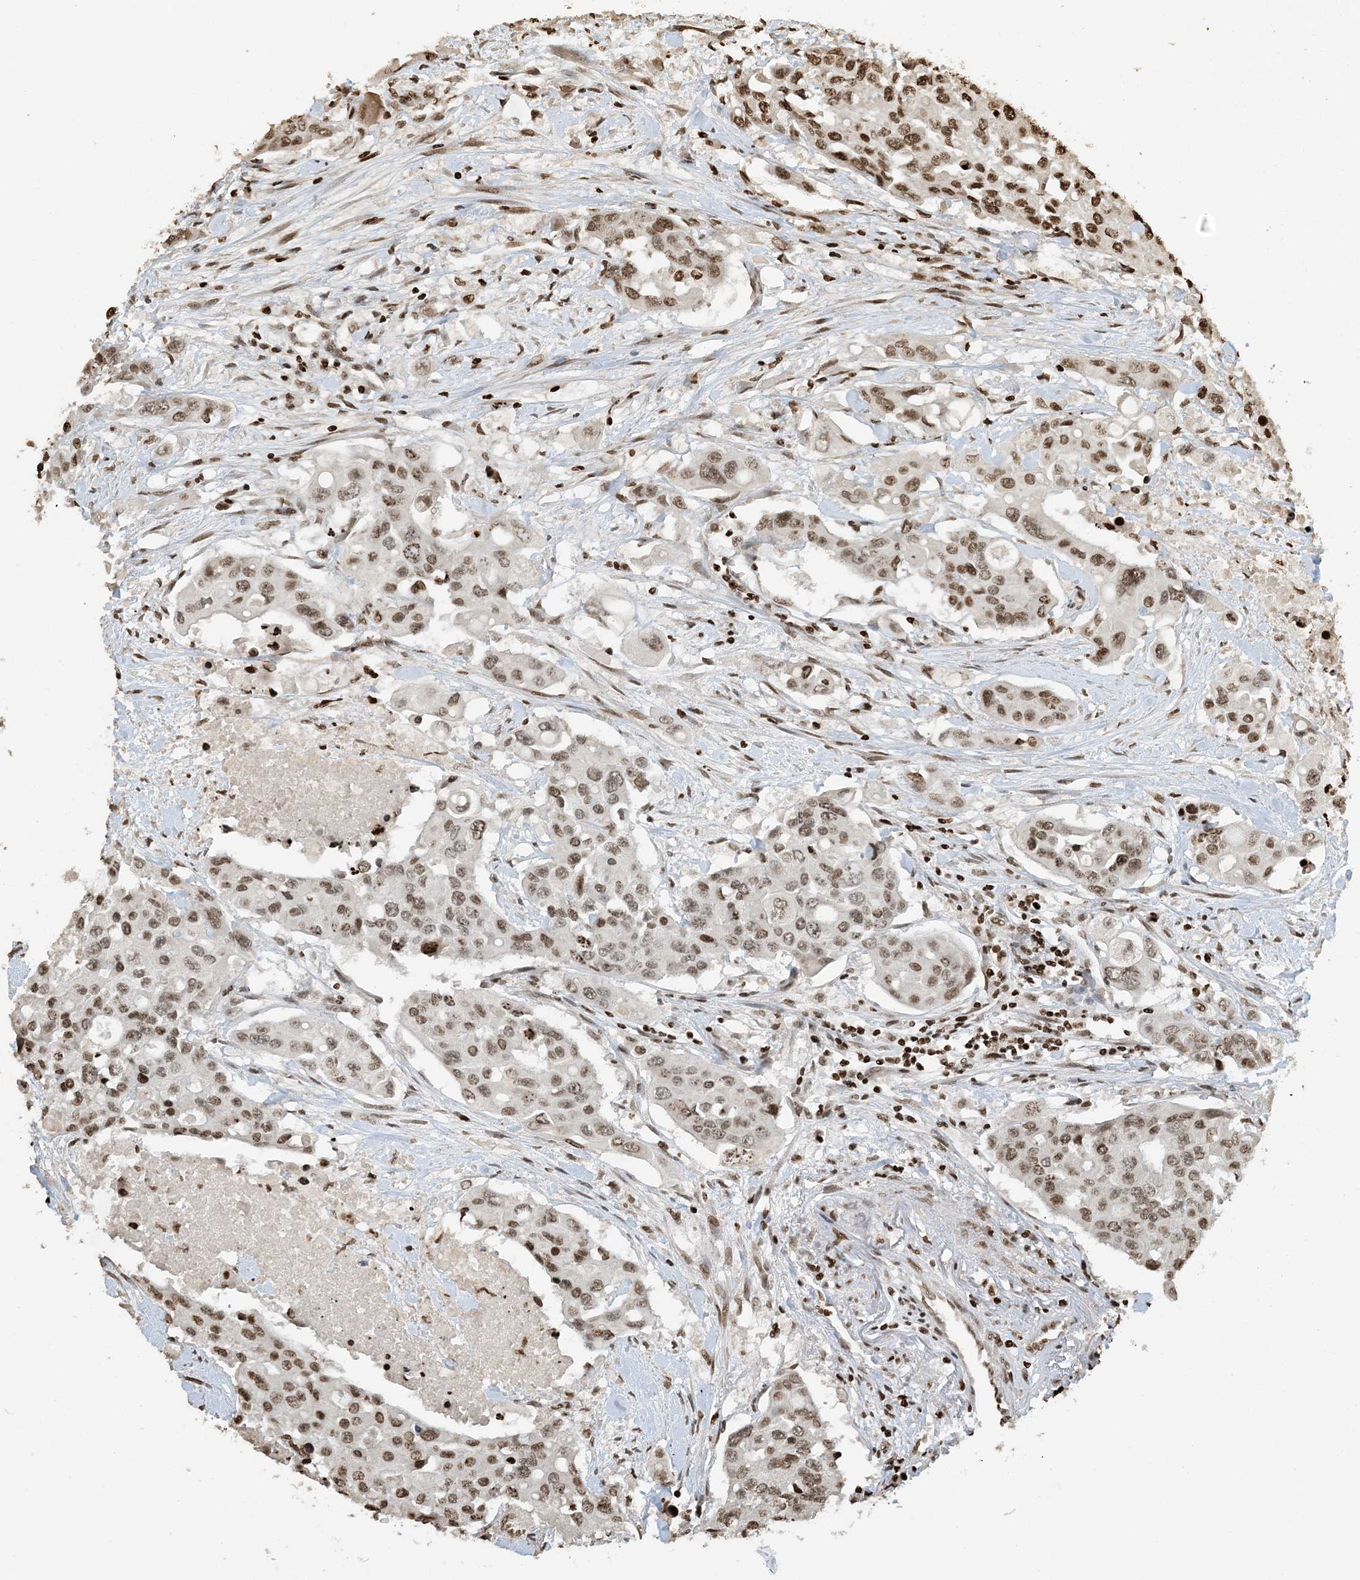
{"staining": {"intensity": "moderate", "quantity": ">75%", "location": "nuclear"}, "tissue": "colorectal cancer", "cell_type": "Tumor cells", "image_type": "cancer", "snomed": [{"axis": "morphology", "description": "Adenocarcinoma, NOS"}, {"axis": "topography", "description": "Colon"}], "caption": "A brown stain labels moderate nuclear positivity of a protein in colorectal cancer (adenocarcinoma) tumor cells.", "gene": "H3-3B", "patient": {"sex": "male", "age": 77}}